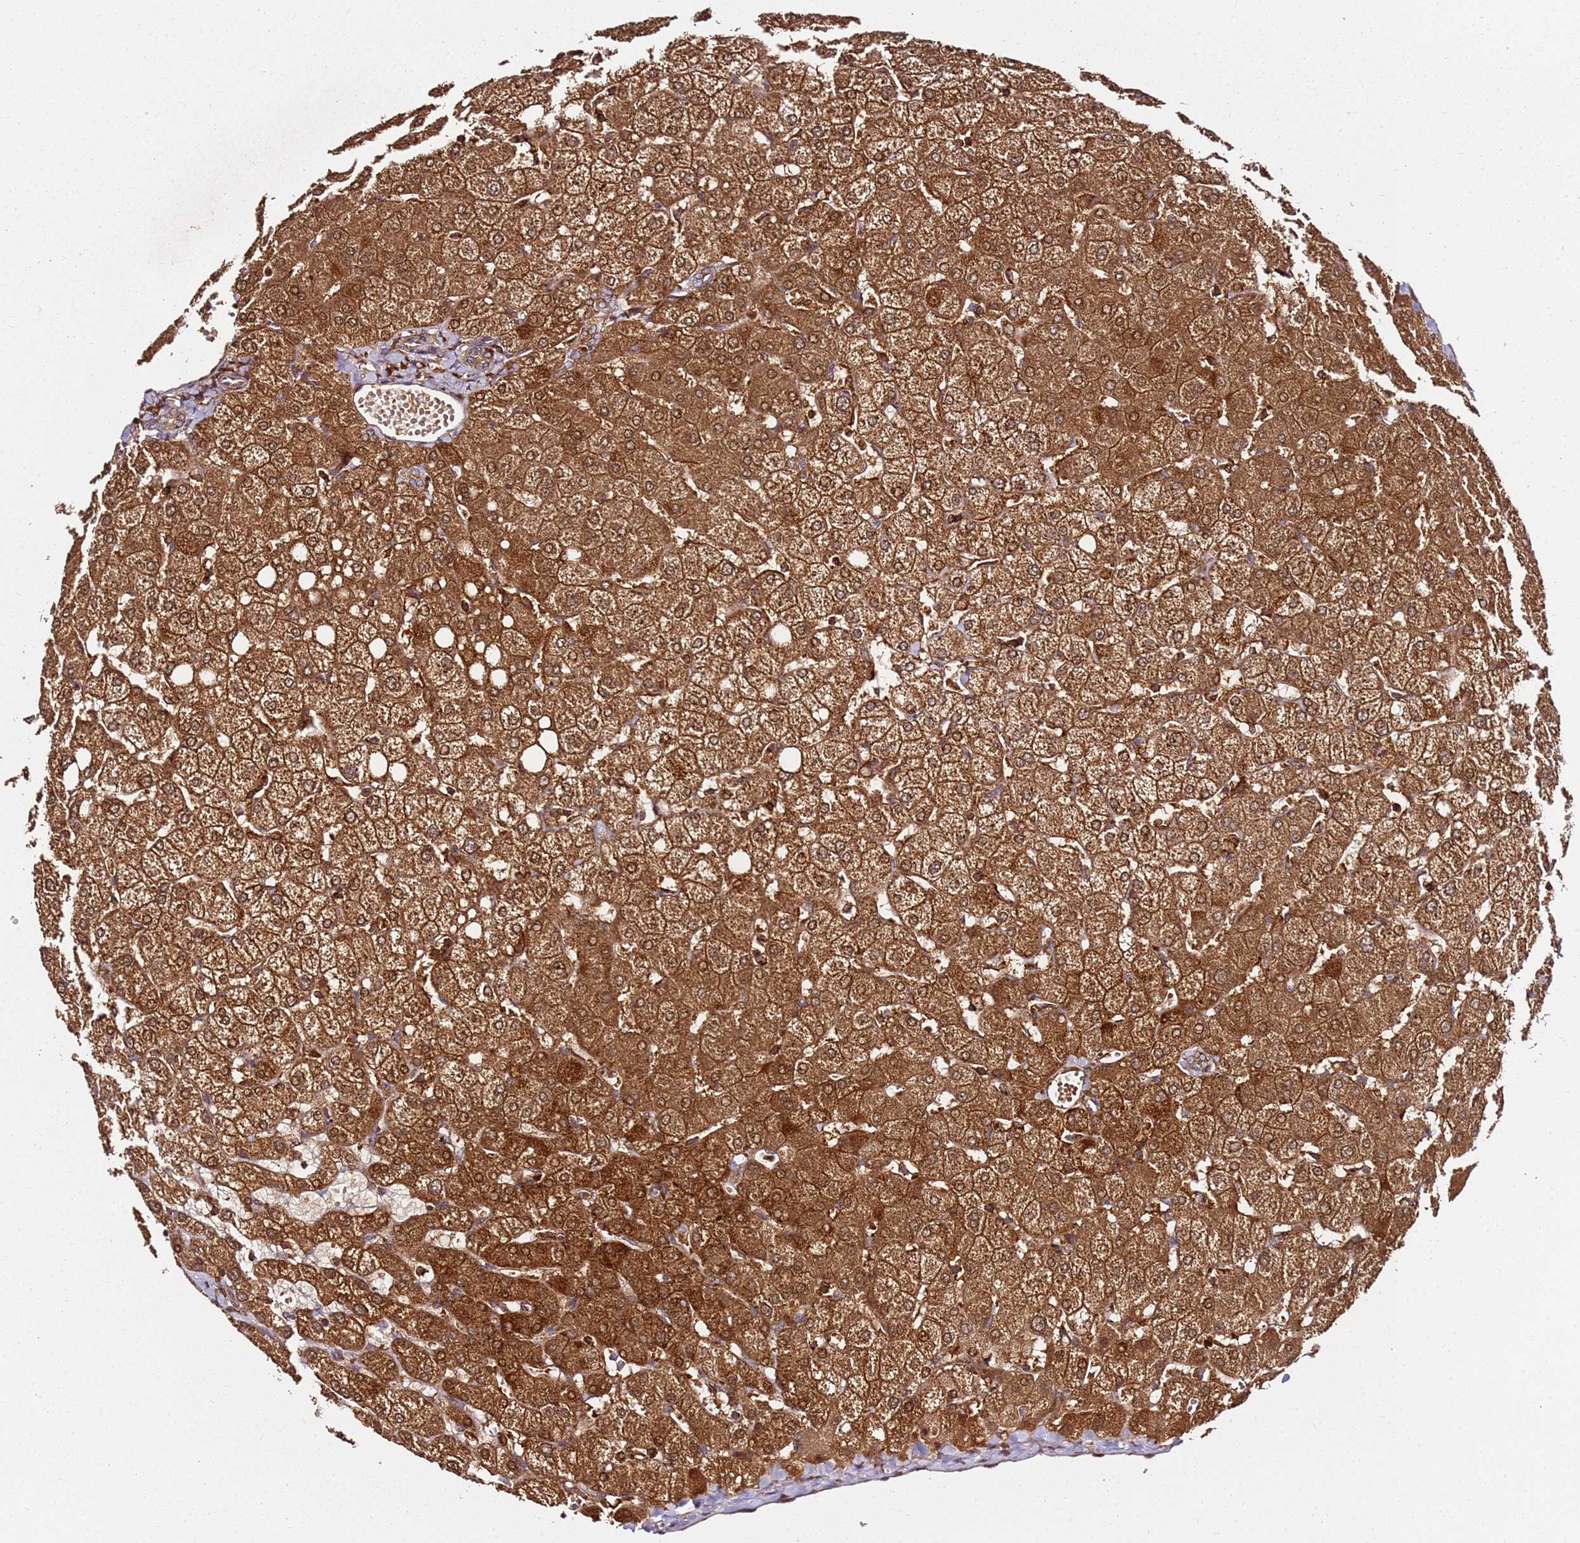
{"staining": {"intensity": "weak", "quantity": ">75%", "location": "cytoplasmic/membranous"}, "tissue": "liver", "cell_type": "Cholangiocytes", "image_type": "normal", "snomed": [{"axis": "morphology", "description": "Normal tissue, NOS"}, {"axis": "topography", "description": "Liver"}], "caption": "A histopathology image of human liver stained for a protein demonstrates weak cytoplasmic/membranous brown staining in cholangiocytes.", "gene": "PRMT7", "patient": {"sex": "female", "age": 54}}